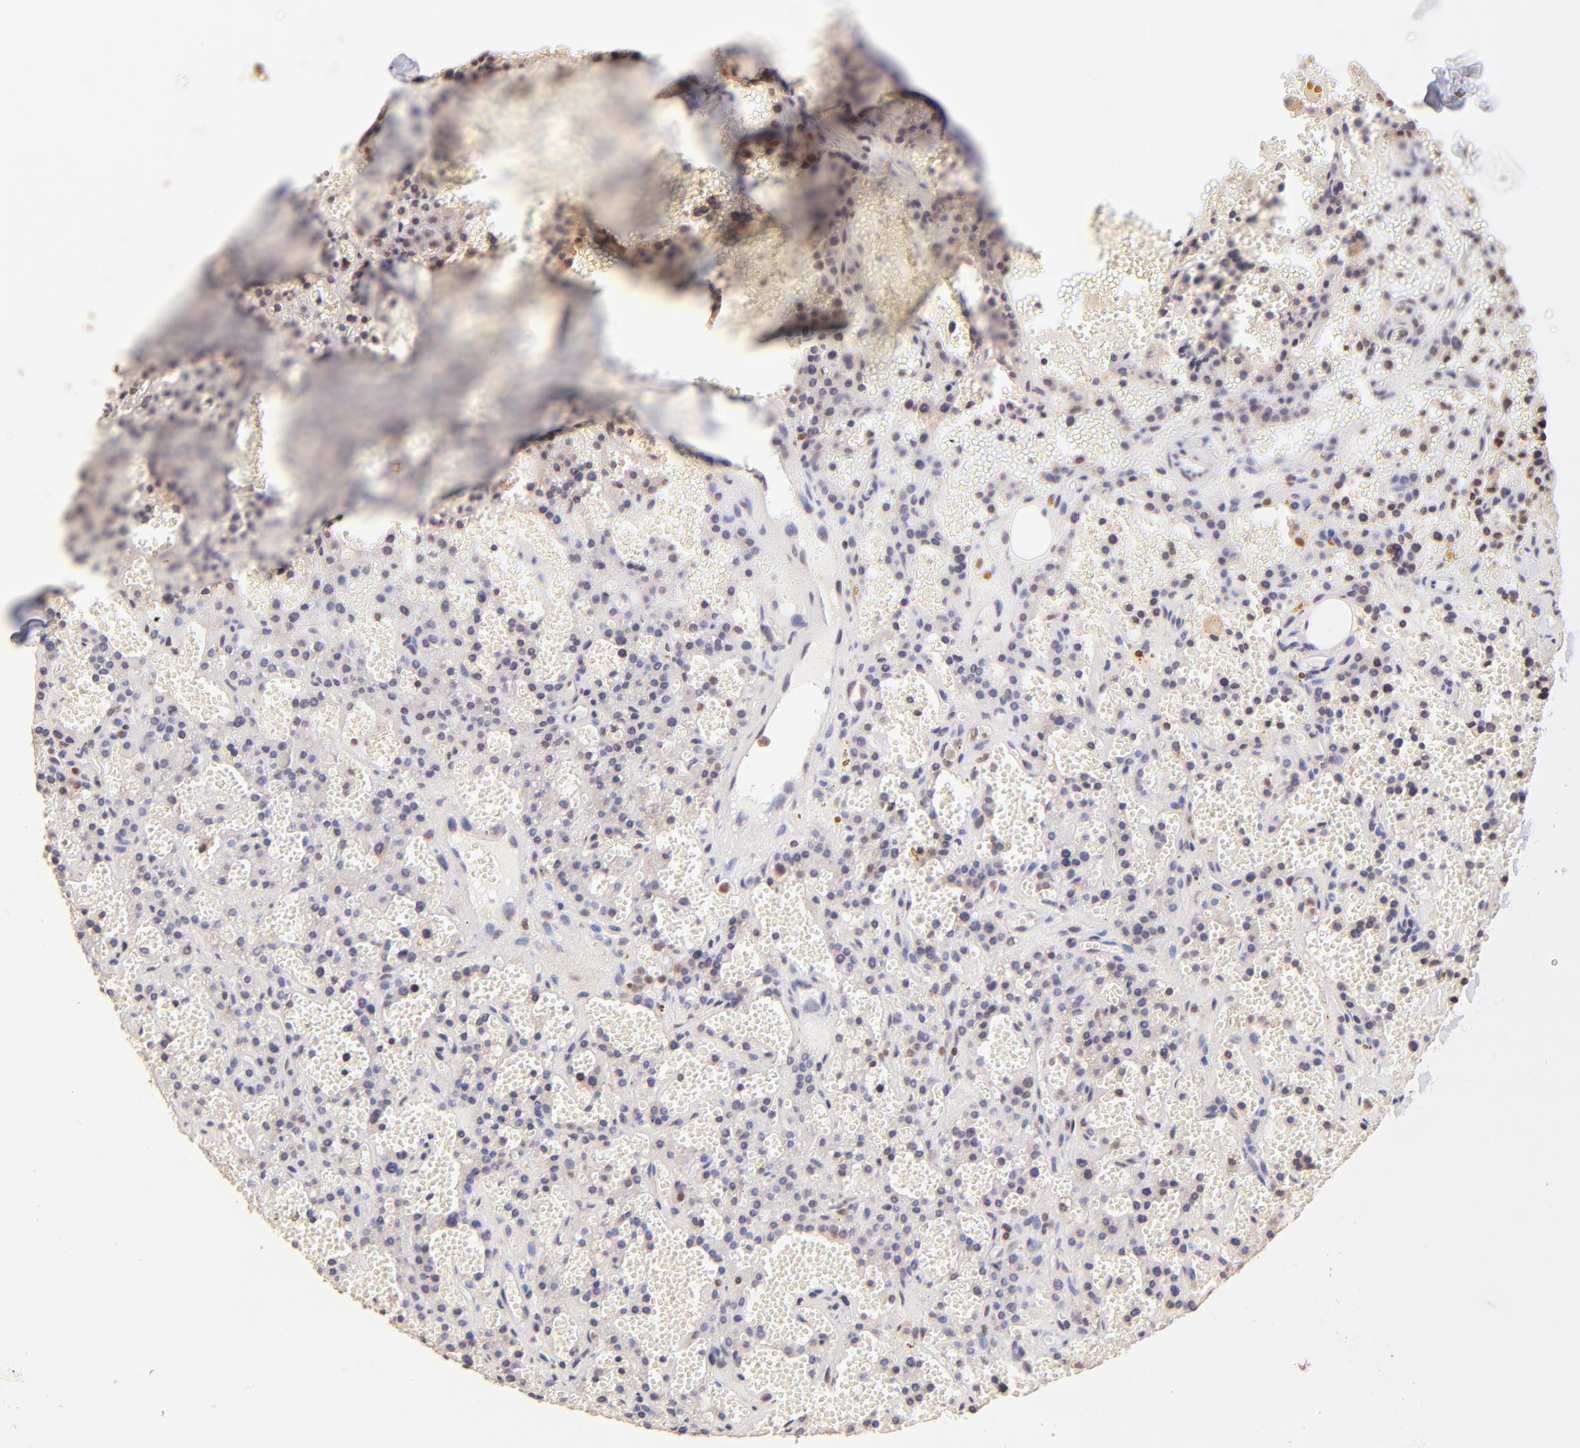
{"staining": {"intensity": "moderate", "quantity": ">75%", "location": "cytoplasmic/membranous"}, "tissue": "parathyroid gland", "cell_type": "Glandular cells", "image_type": "normal", "snomed": [{"axis": "morphology", "description": "Normal tissue, NOS"}, {"axis": "topography", "description": "Parathyroid gland"}], "caption": "This is an image of immunohistochemistry staining of benign parathyroid gland, which shows moderate positivity in the cytoplasmic/membranous of glandular cells.", "gene": "SPARC", "patient": {"sex": "male", "age": 25}}